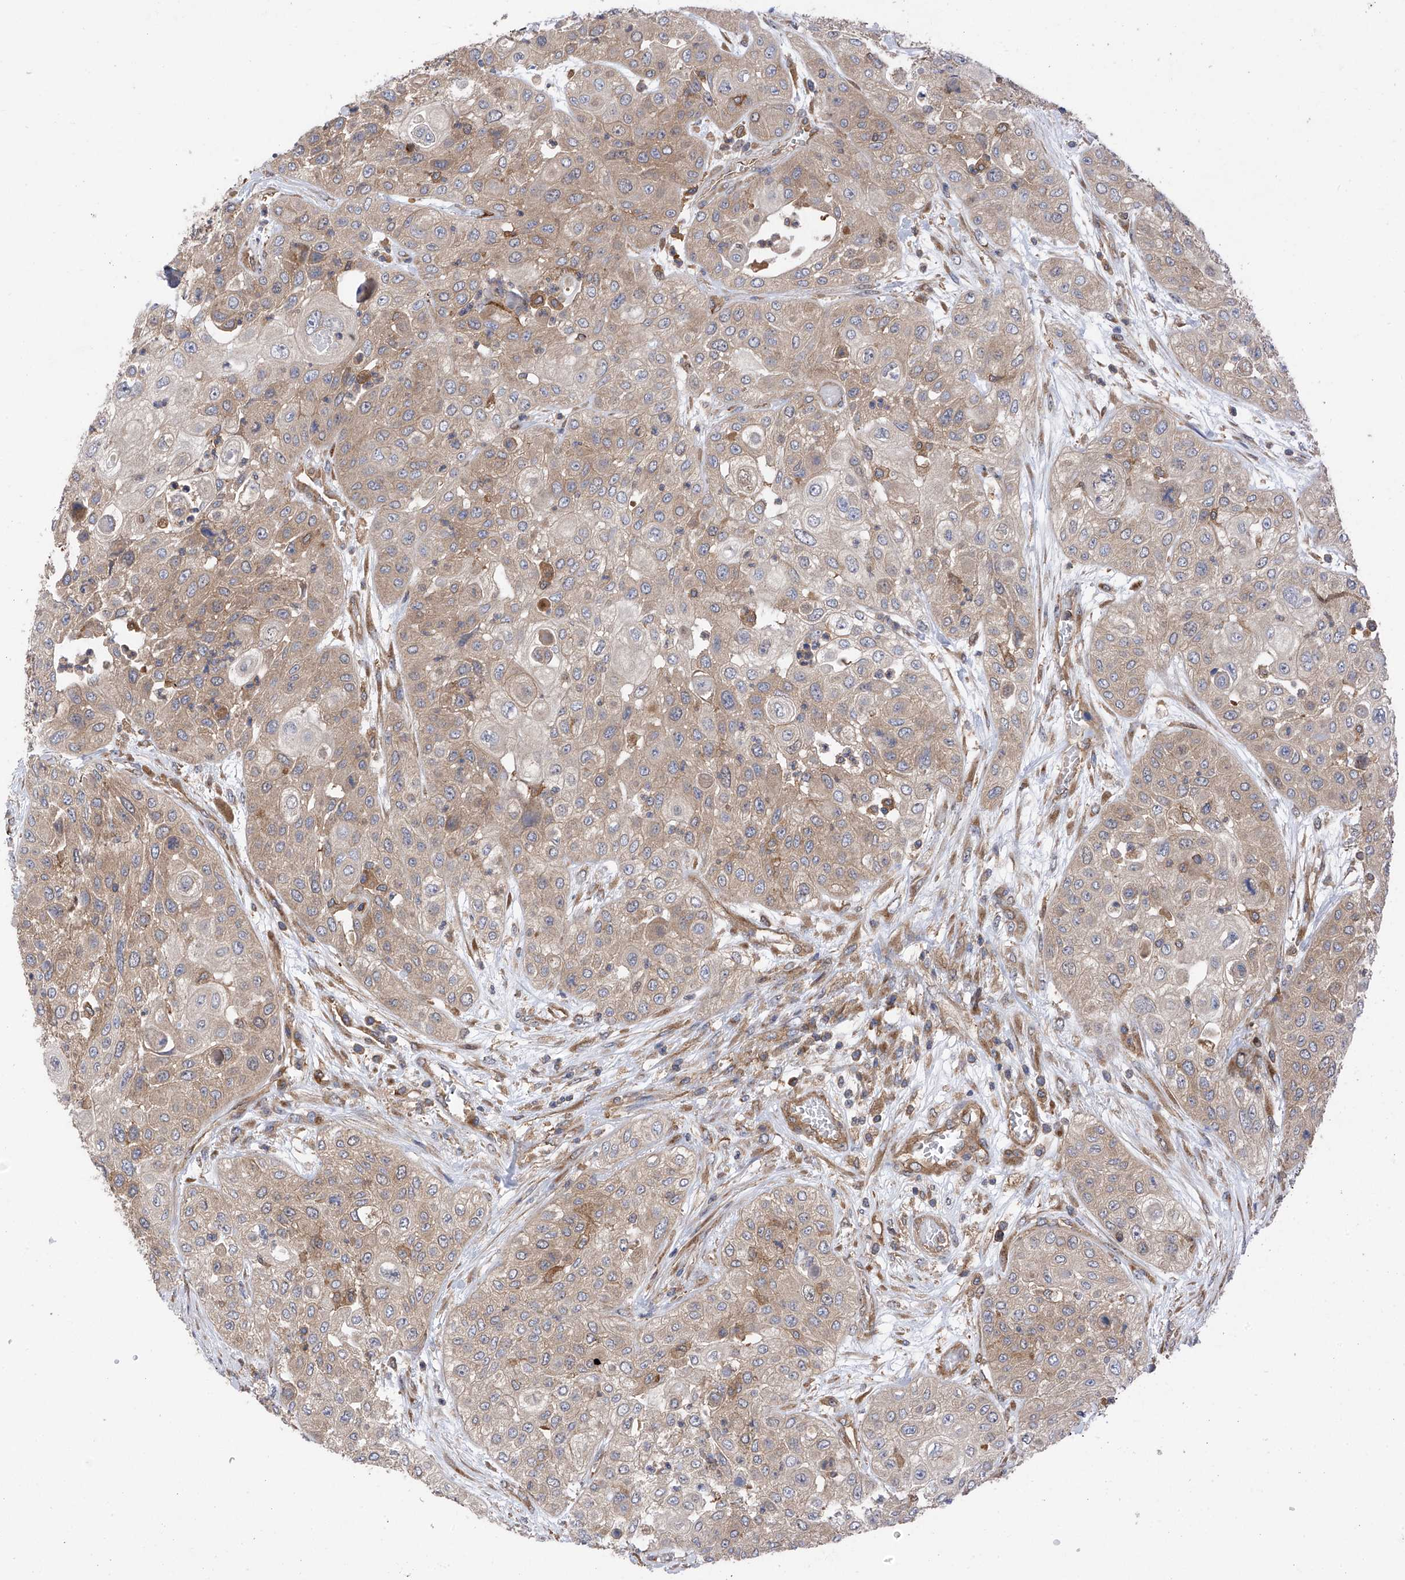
{"staining": {"intensity": "weak", "quantity": ">75%", "location": "cytoplasmic/membranous"}, "tissue": "urothelial cancer", "cell_type": "Tumor cells", "image_type": "cancer", "snomed": [{"axis": "morphology", "description": "Urothelial carcinoma, High grade"}, {"axis": "topography", "description": "Urinary bladder"}], "caption": "A high-resolution micrograph shows immunohistochemistry staining of urothelial cancer, which demonstrates weak cytoplasmic/membranous expression in about >75% of tumor cells.", "gene": "CHPF", "patient": {"sex": "female", "age": 79}}